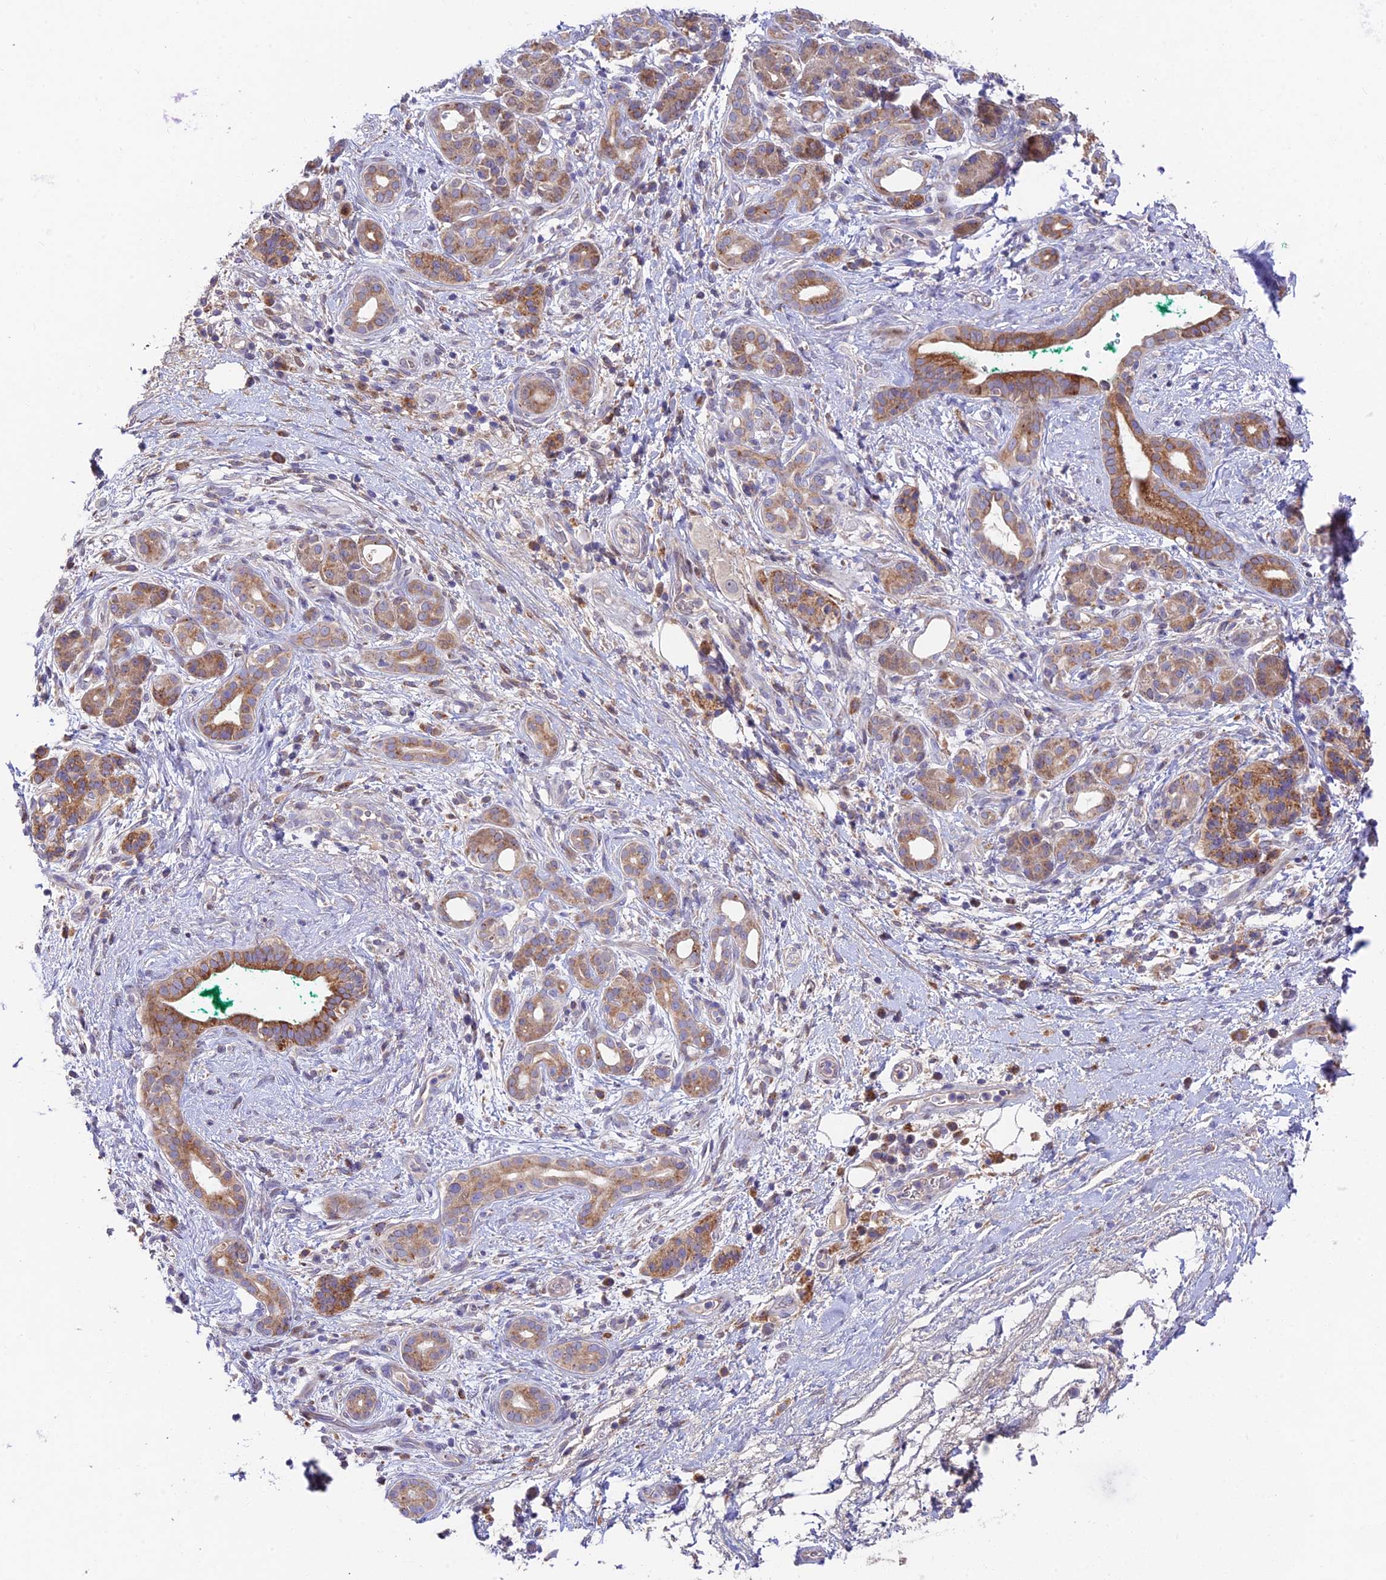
{"staining": {"intensity": "moderate", "quantity": ">75%", "location": "cytoplasmic/membranous"}, "tissue": "pancreatic cancer", "cell_type": "Tumor cells", "image_type": "cancer", "snomed": [{"axis": "morphology", "description": "Adenocarcinoma, NOS"}, {"axis": "topography", "description": "Pancreas"}], "caption": "Approximately >75% of tumor cells in adenocarcinoma (pancreatic) demonstrate moderate cytoplasmic/membranous protein positivity as visualized by brown immunohistochemical staining.", "gene": "FUOM", "patient": {"sex": "male", "age": 78}}